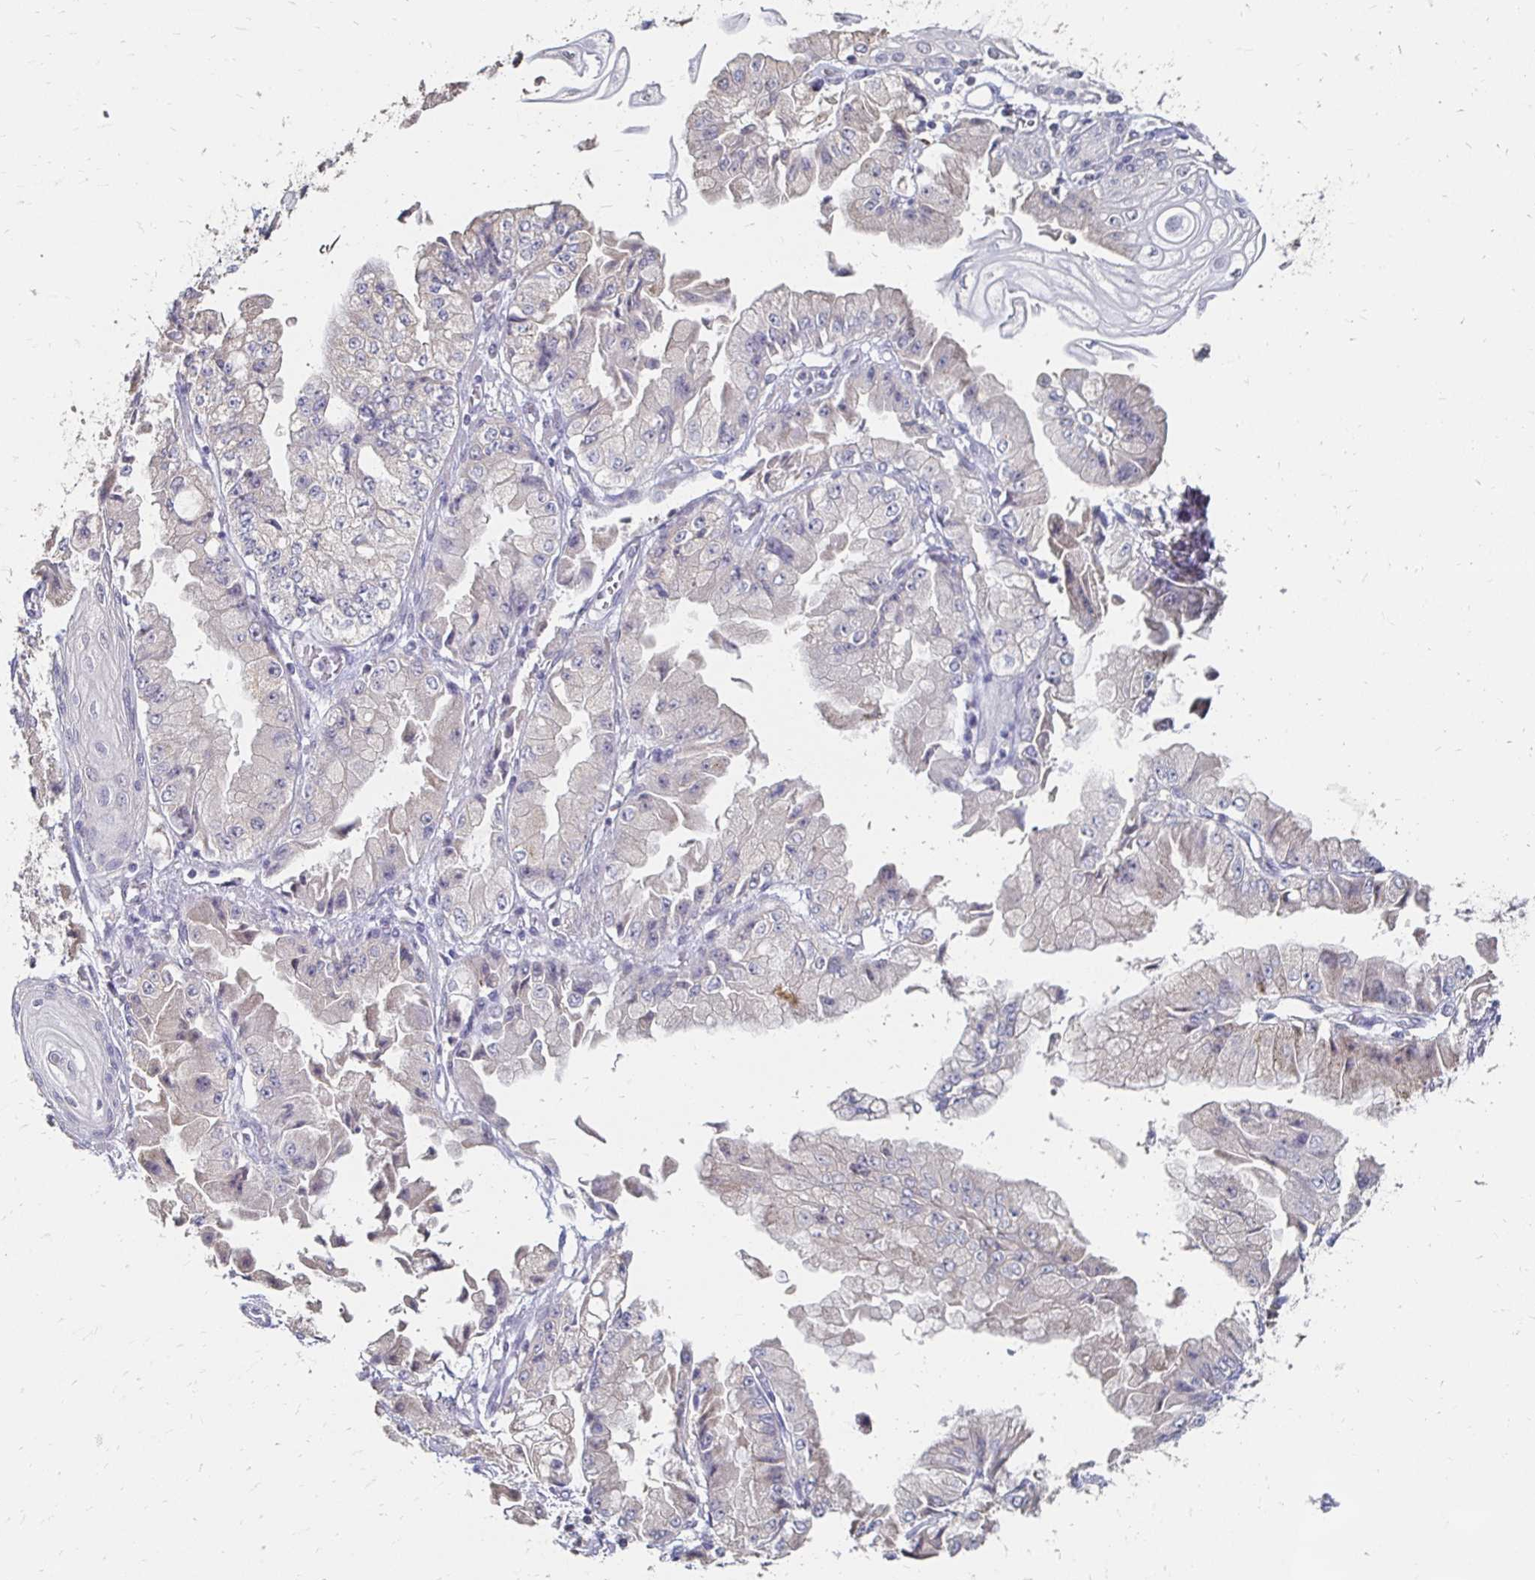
{"staining": {"intensity": "negative", "quantity": "none", "location": "none"}, "tissue": "stomach cancer", "cell_type": "Tumor cells", "image_type": "cancer", "snomed": [{"axis": "morphology", "description": "Adenocarcinoma, NOS"}, {"axis": "topography", "description": "Stomach, upper"}], "caption": "Immunohistochemistry (IHC) image of stomach cancer (adenocarcinoma) stained for a protein (brown), which reveals no expression in tumor cells.", "gene": "ZNF727", "patient": {"sex": "female", "age": 74}}